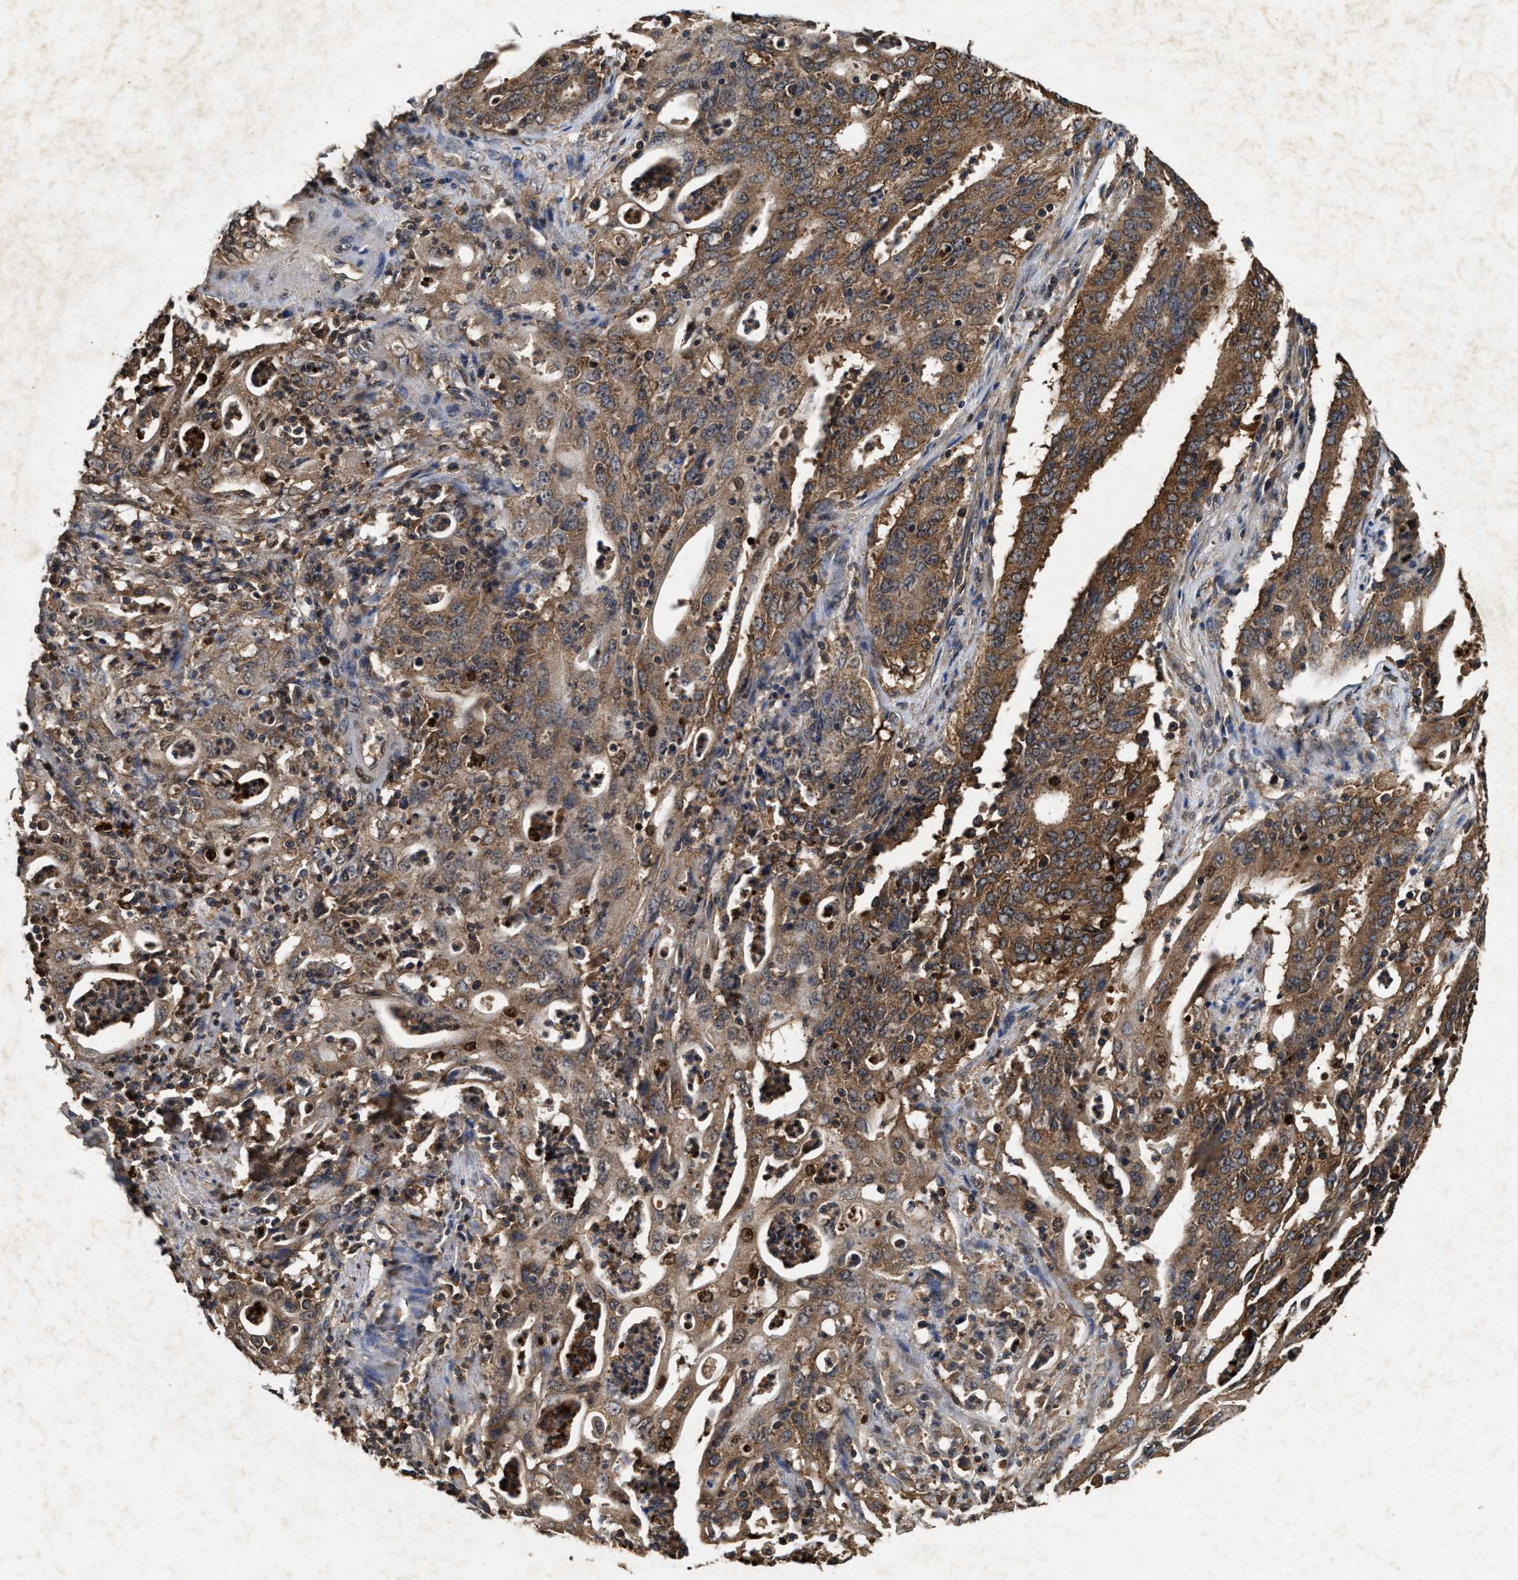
{"staining": {"intensity": "moderate", "quantity": ">75%", "location": "cytoplasmic/membranous"}, "tissue": "cervical cancer", "cell_type": "Tumor cells", "image_type": "cancer", "snomed": [{"axis": "morphology", "description": "Adenocarcinoma, NOS"}, {"axis": "topography", "description": "Cervix"}], "caption": "There is medium levels of moderate cytoplasmic/membranous expression in tumor cells of cervical adenocarcinoma, as demonstrated by immunohistochemical staining (brown color).", "gene": "PDAP1", "patient": {"sex": "female", "age": 44}}